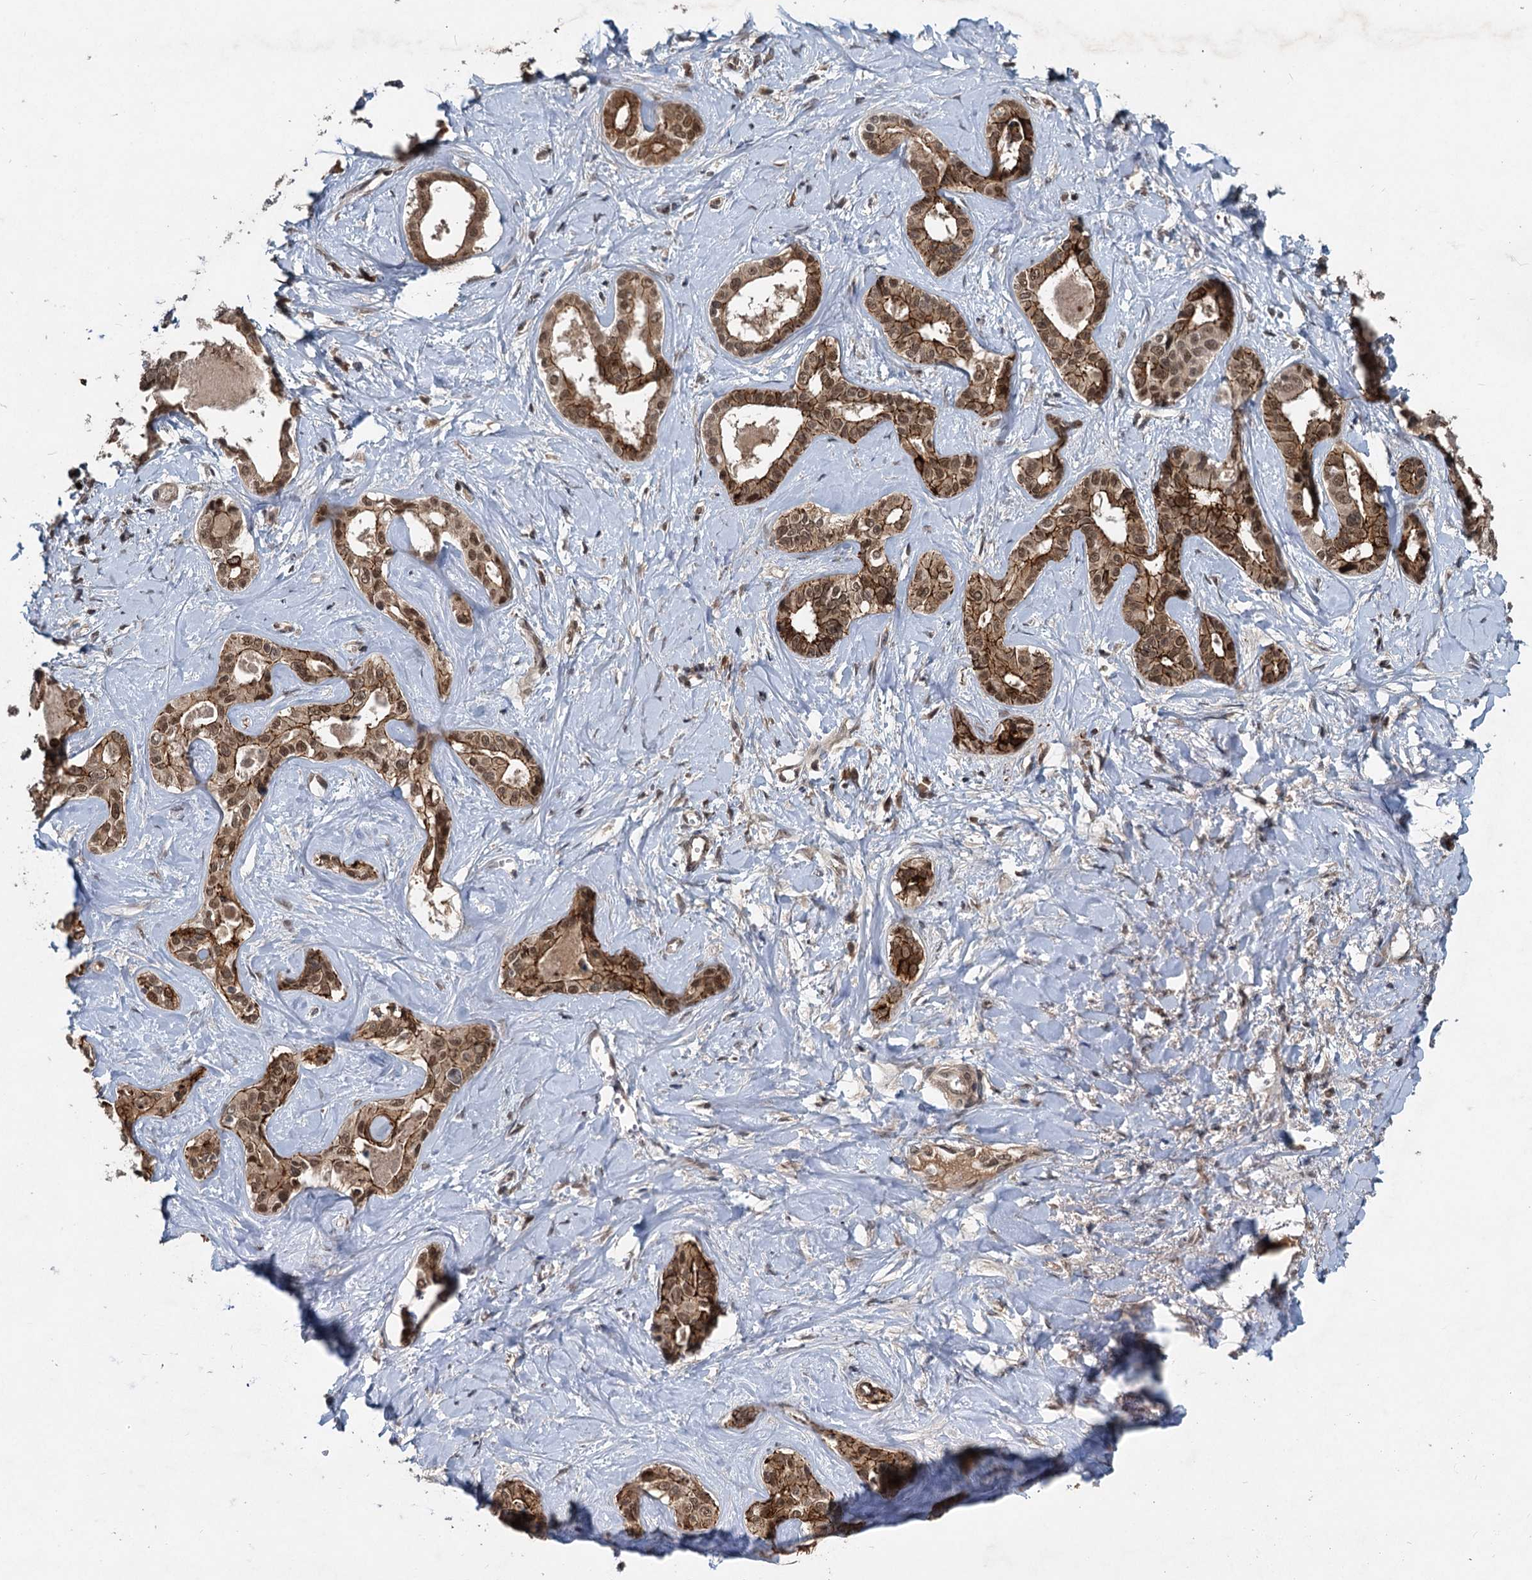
{"staining": {"intensity": "moderate", "quantity": ">75%", "location": "cytoplasmic/membranous,nuclear"}, "tissue": "liver cancer", "cell_type": "Tumor cells", "image_type": "cancer", "snomed": [{"axis": "morphology", "description": "Cholangiocarcinoma"}, {"axis": "topography", "description": "Liver"}], "caption": "Protein expression by immunohistochemistry (IHC) displays moderate cytoplasmic/membranous and nuclear expression in approximately >75% of tumor cells in cholangiocarcinoma (liver).", "gene": "RITA1", "patient": {"sex": "female", "age": 77}}